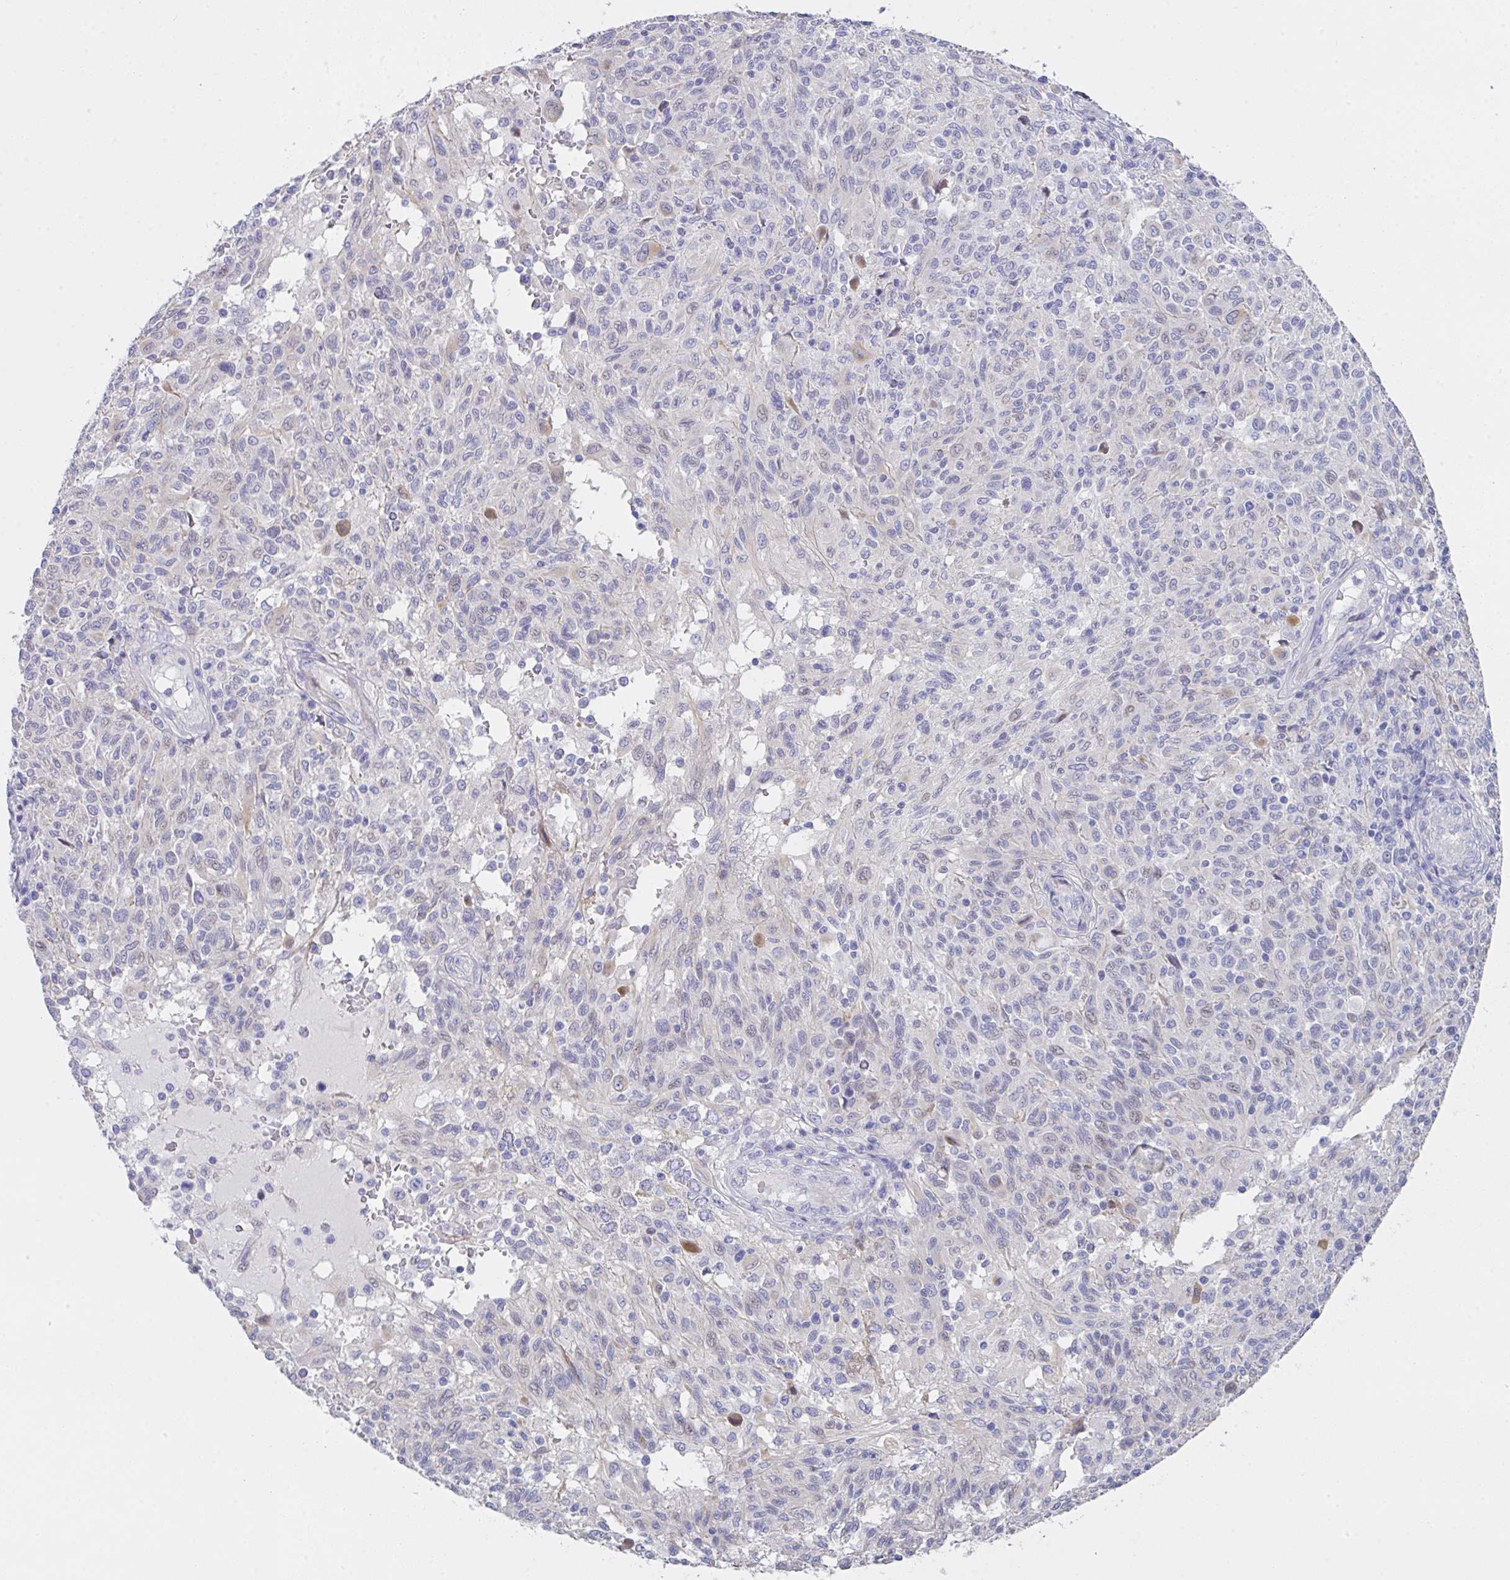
{"staining": {"intensity": "negative", "quantity": "none", "location": "none"}, "tissue": "melanoma", "cell_type": "Tumor cells", "image_type": "cancer", "snomed": [{"axis": "morphology", "description": "Malignant melanoma, NOS"}, {"axis": "topography", "description": "Skin"}], "caption": "A high-resolution micrograph shows immunohistochemistry staining of melanoma, which reveals no significant positivity in tumor cells. The staining is performed using DAB brown chromogen with nuclei counter-stained in using hematoxylin.", "gene": "FBXO47", "patient": {"sex": "male", "age": 66}}